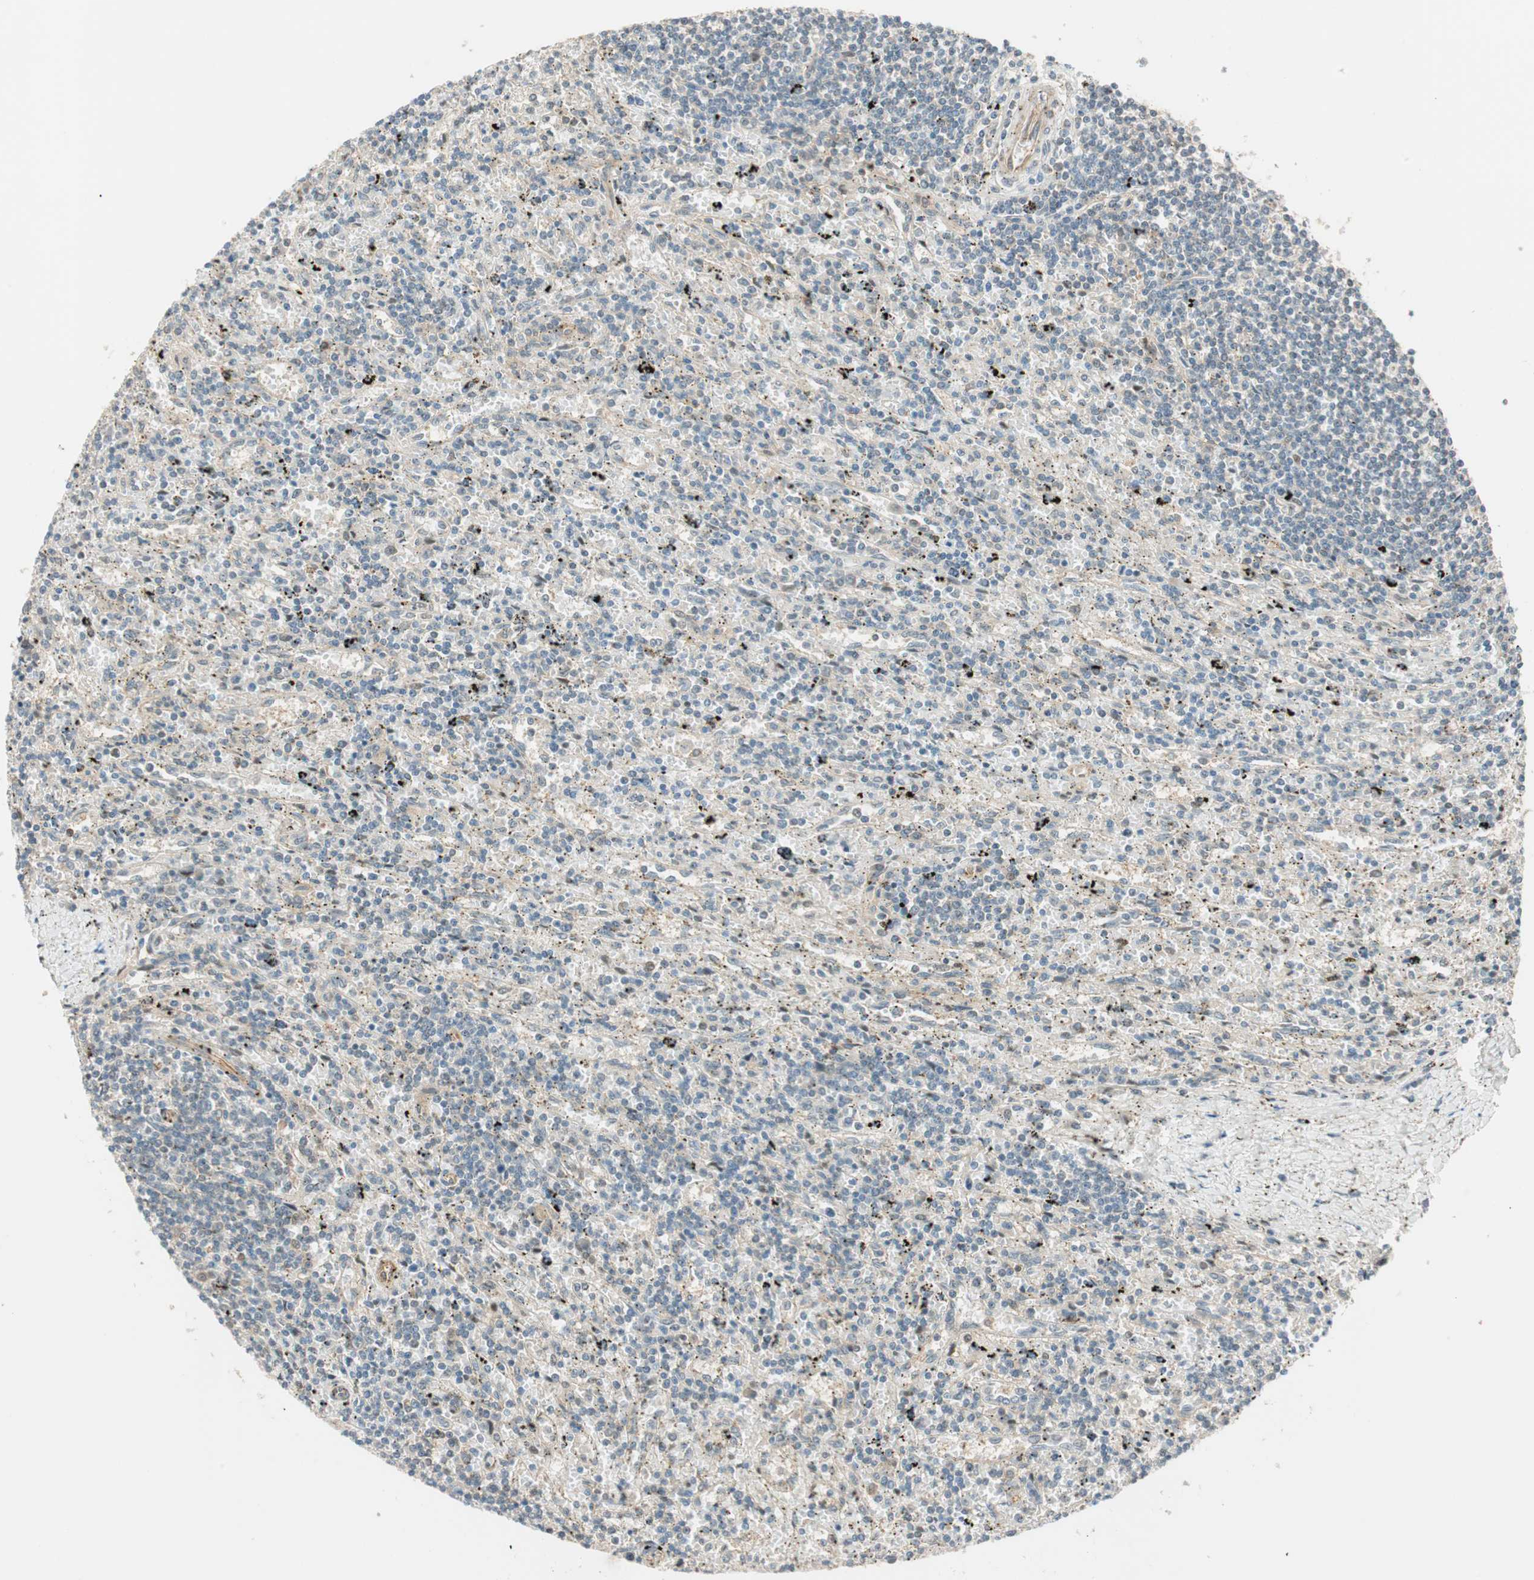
{"staining": {"intensity": "weak", "quantity": "<25%", "location": "cytoplasmic/membranous"}, "tissue": "lymphoma", "cell_type": "Tumor cells", "image_type": "cancer", "snomed": [{"axis": "morphology", "description": "Malignant lymphoma, non-Hodgkin's type, Low grade"}, {"axis": "topography", "description": "Spleen"}], "caption": "High power microscopy photomicrograph of an IHC micrograph of low-grade malignant lymphoma, non-Hodgkin's type, revealing no significant positivity in tumor cells.", "gene": "PSMD8", "patient": {"sex": "male", "age": 76}}